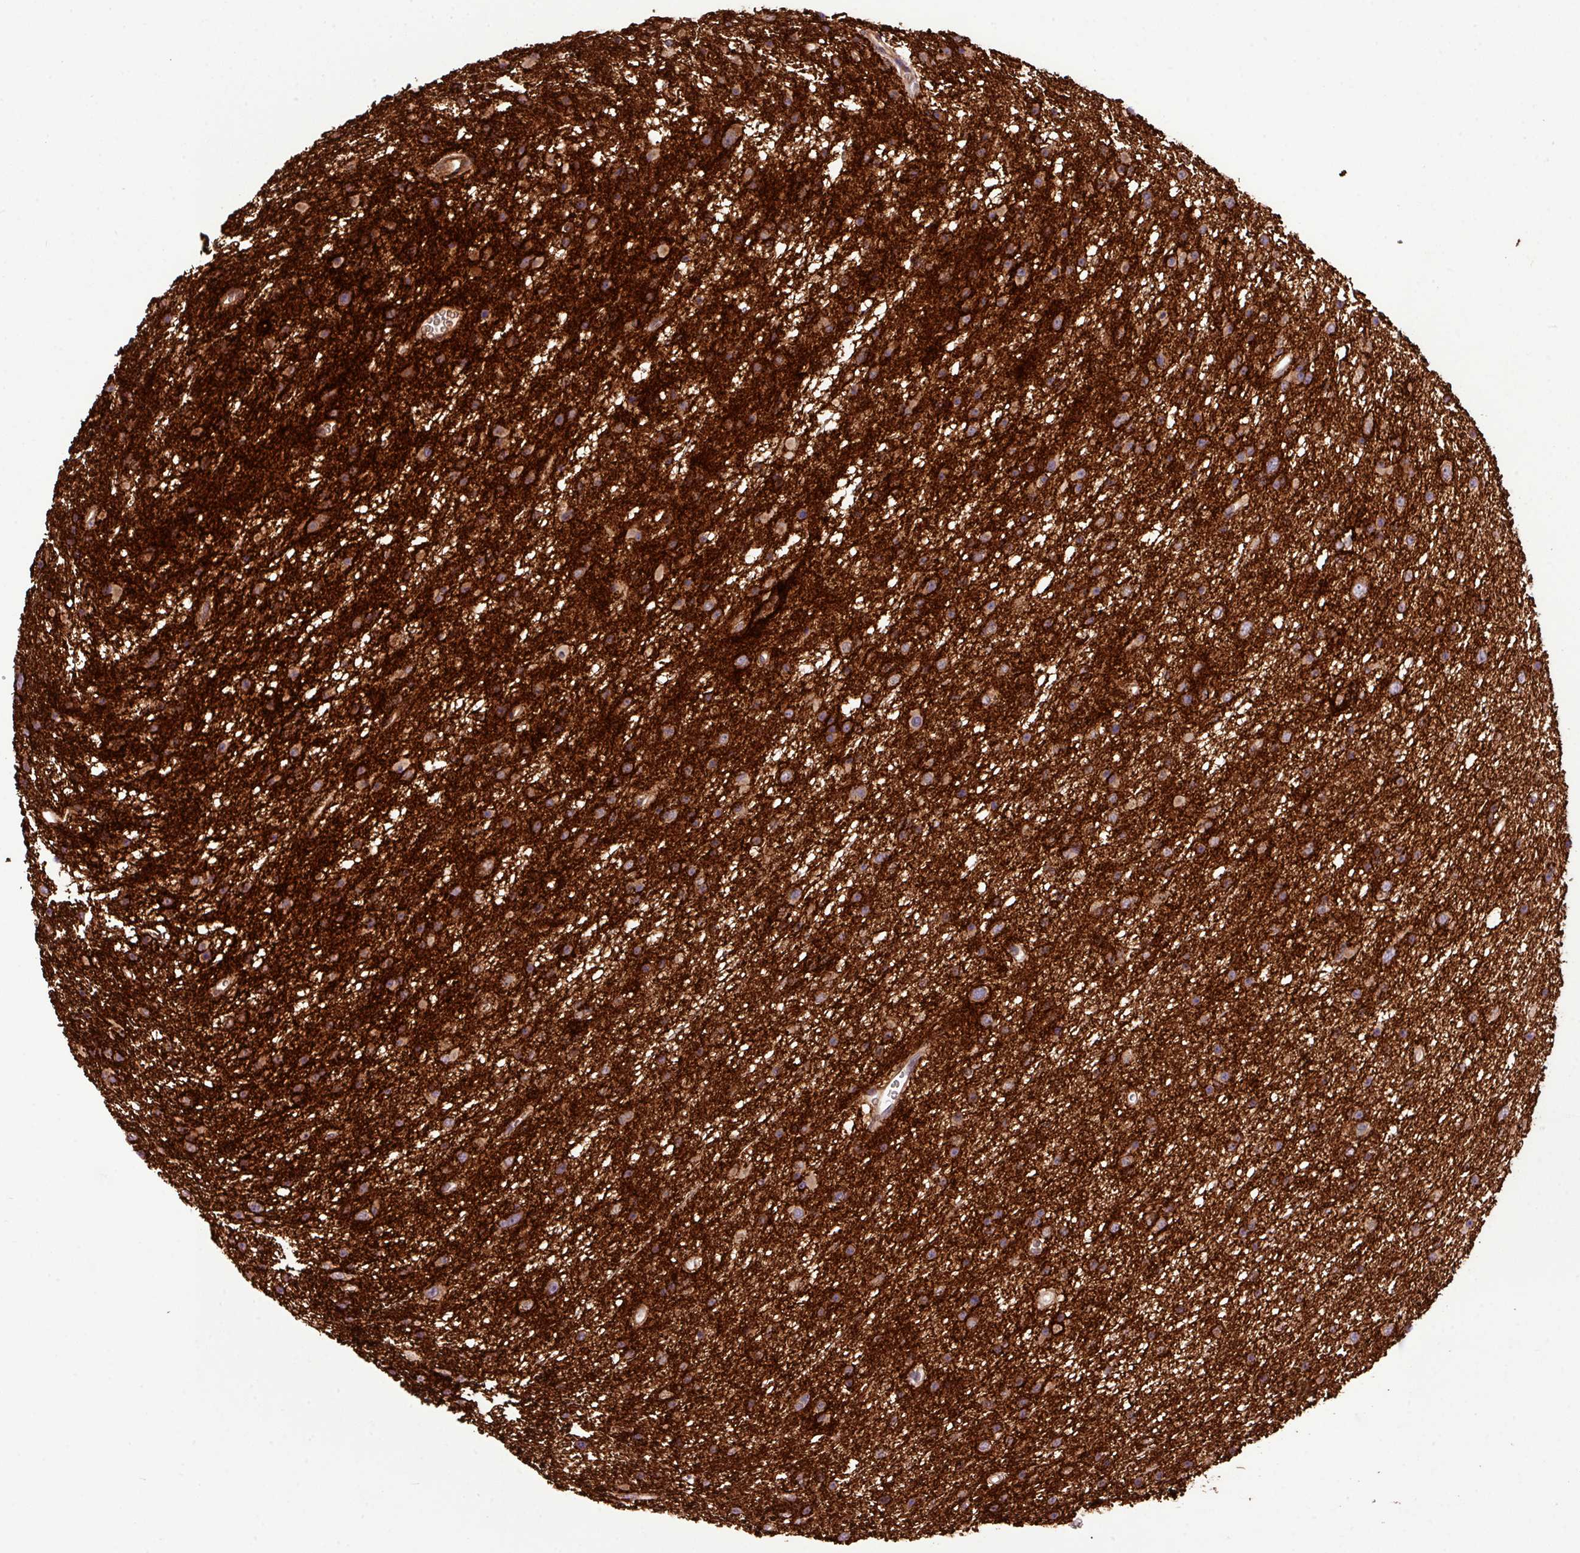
{"staining": {"intensity": "moderate", "quantity": ">75%", "location": "cytoplasmic/membranous"}, "tissue": "glioma", "cell_type": "Tumor cells", "image_type": "cancer", "snomed": [{"axis": "morphology", "description": "Glioma, malignant, Low grade"}, {"axis": "topography", "description": "Cerebral cortex"}], "caption": "A histopathology image showing moderate cytoplasmic/membranous positivity in about >75% of tumor cells in glioma, as visualized by brown immunohistochemical staining.", "gene": "B3GNT9", "patient": {"sex": "female", "age": 39}}